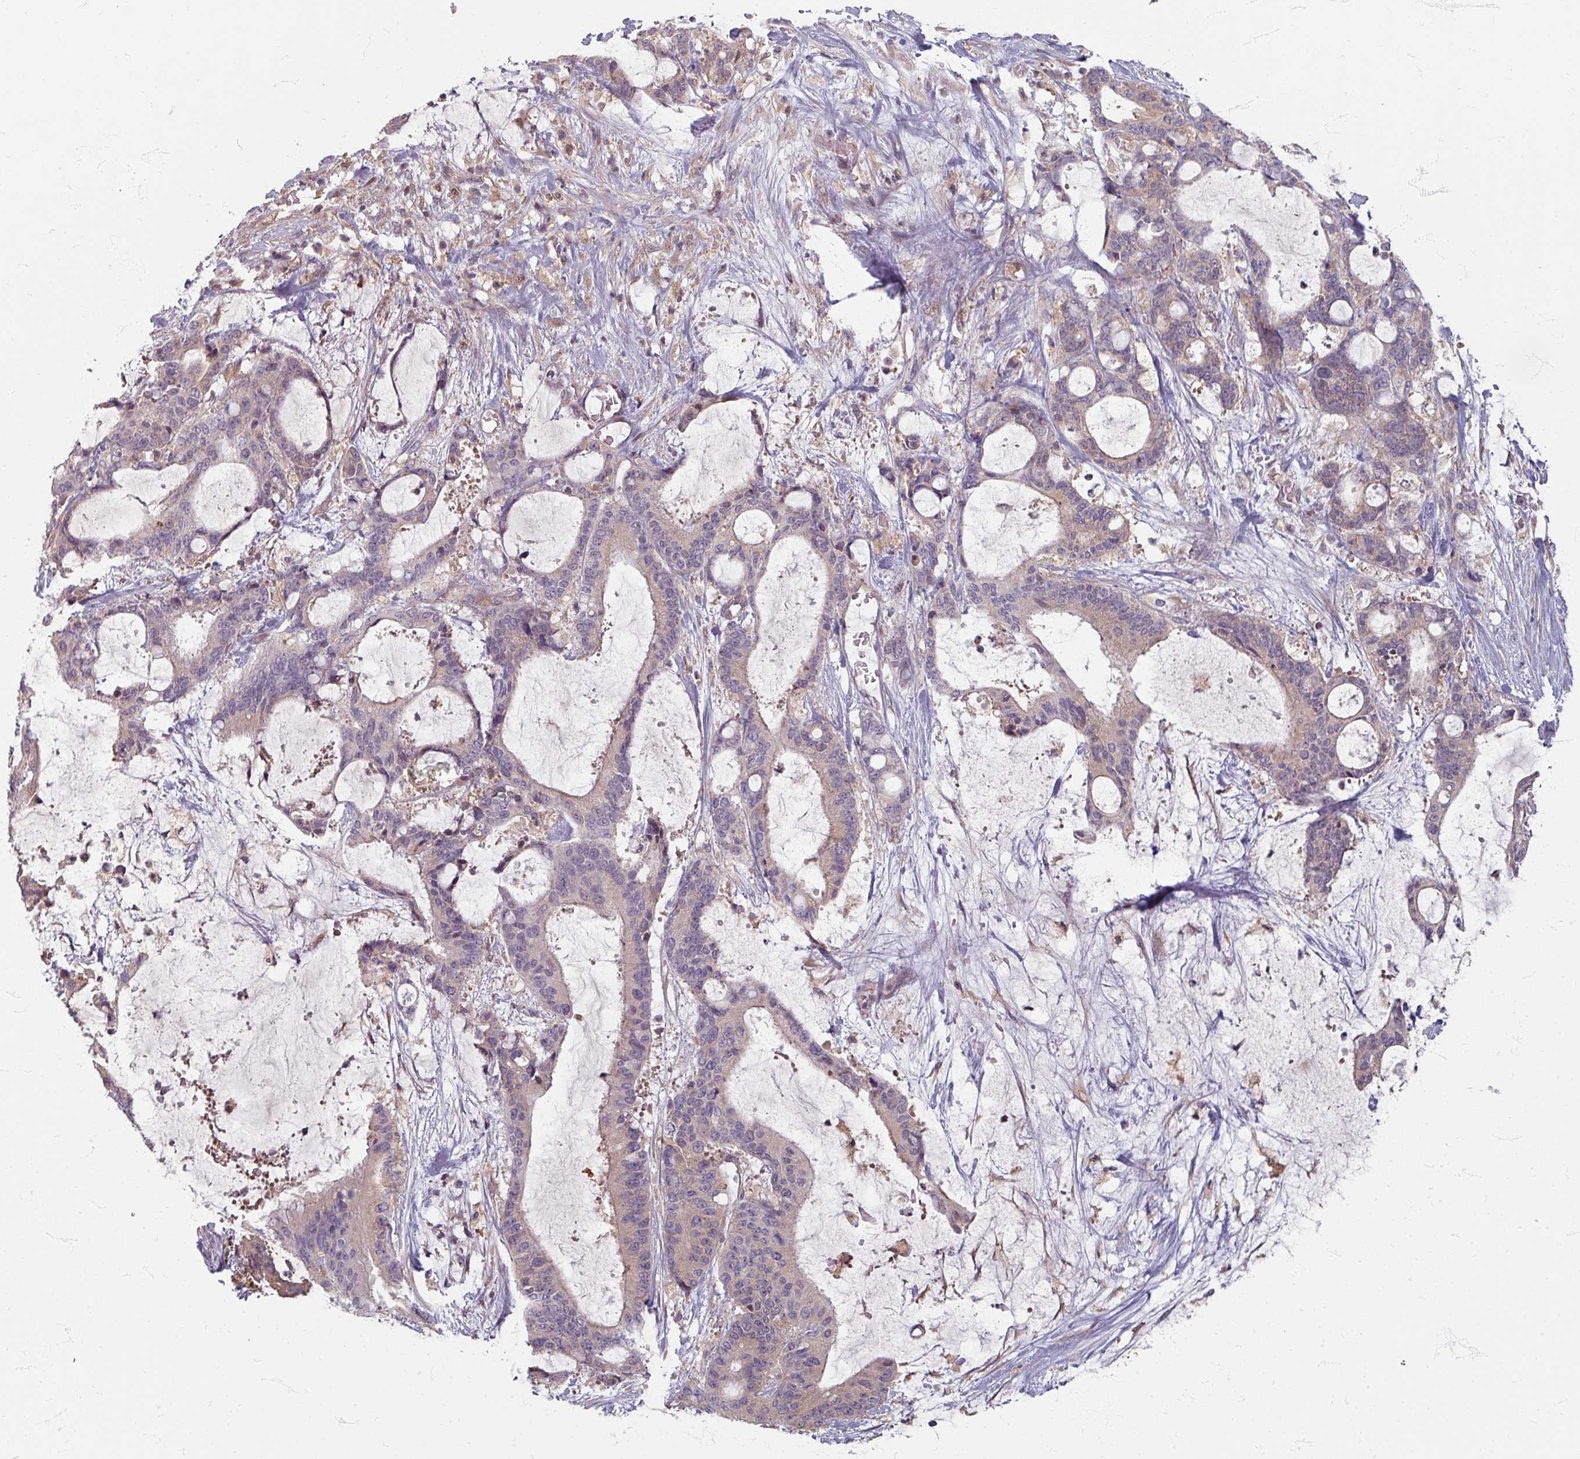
{"staining": {"intensity": "weak", "quantity": "<25%", "location": "cytoplasmic/membranous"}, "tissue": "liver cancer", "cell_type": "Tumor cells", "image_type": "cancer", "snomed": [{"axis": "morphology", "description": "Normal tissue, NOS"}, {"axis": "morphology", "description": "Cholangiocarcinoma"}, {"axis": "topography", "description": "Liver"}, {"axis": "topography", "description": "Peripheral nerve tissue"}], "caption": "DAB immunohistochemical staining of liver cholangiocarcinoma exhibits no significant staining in tumor cells.", "gene": "STAM", "patient": {"sex": "female", "age": 73}}